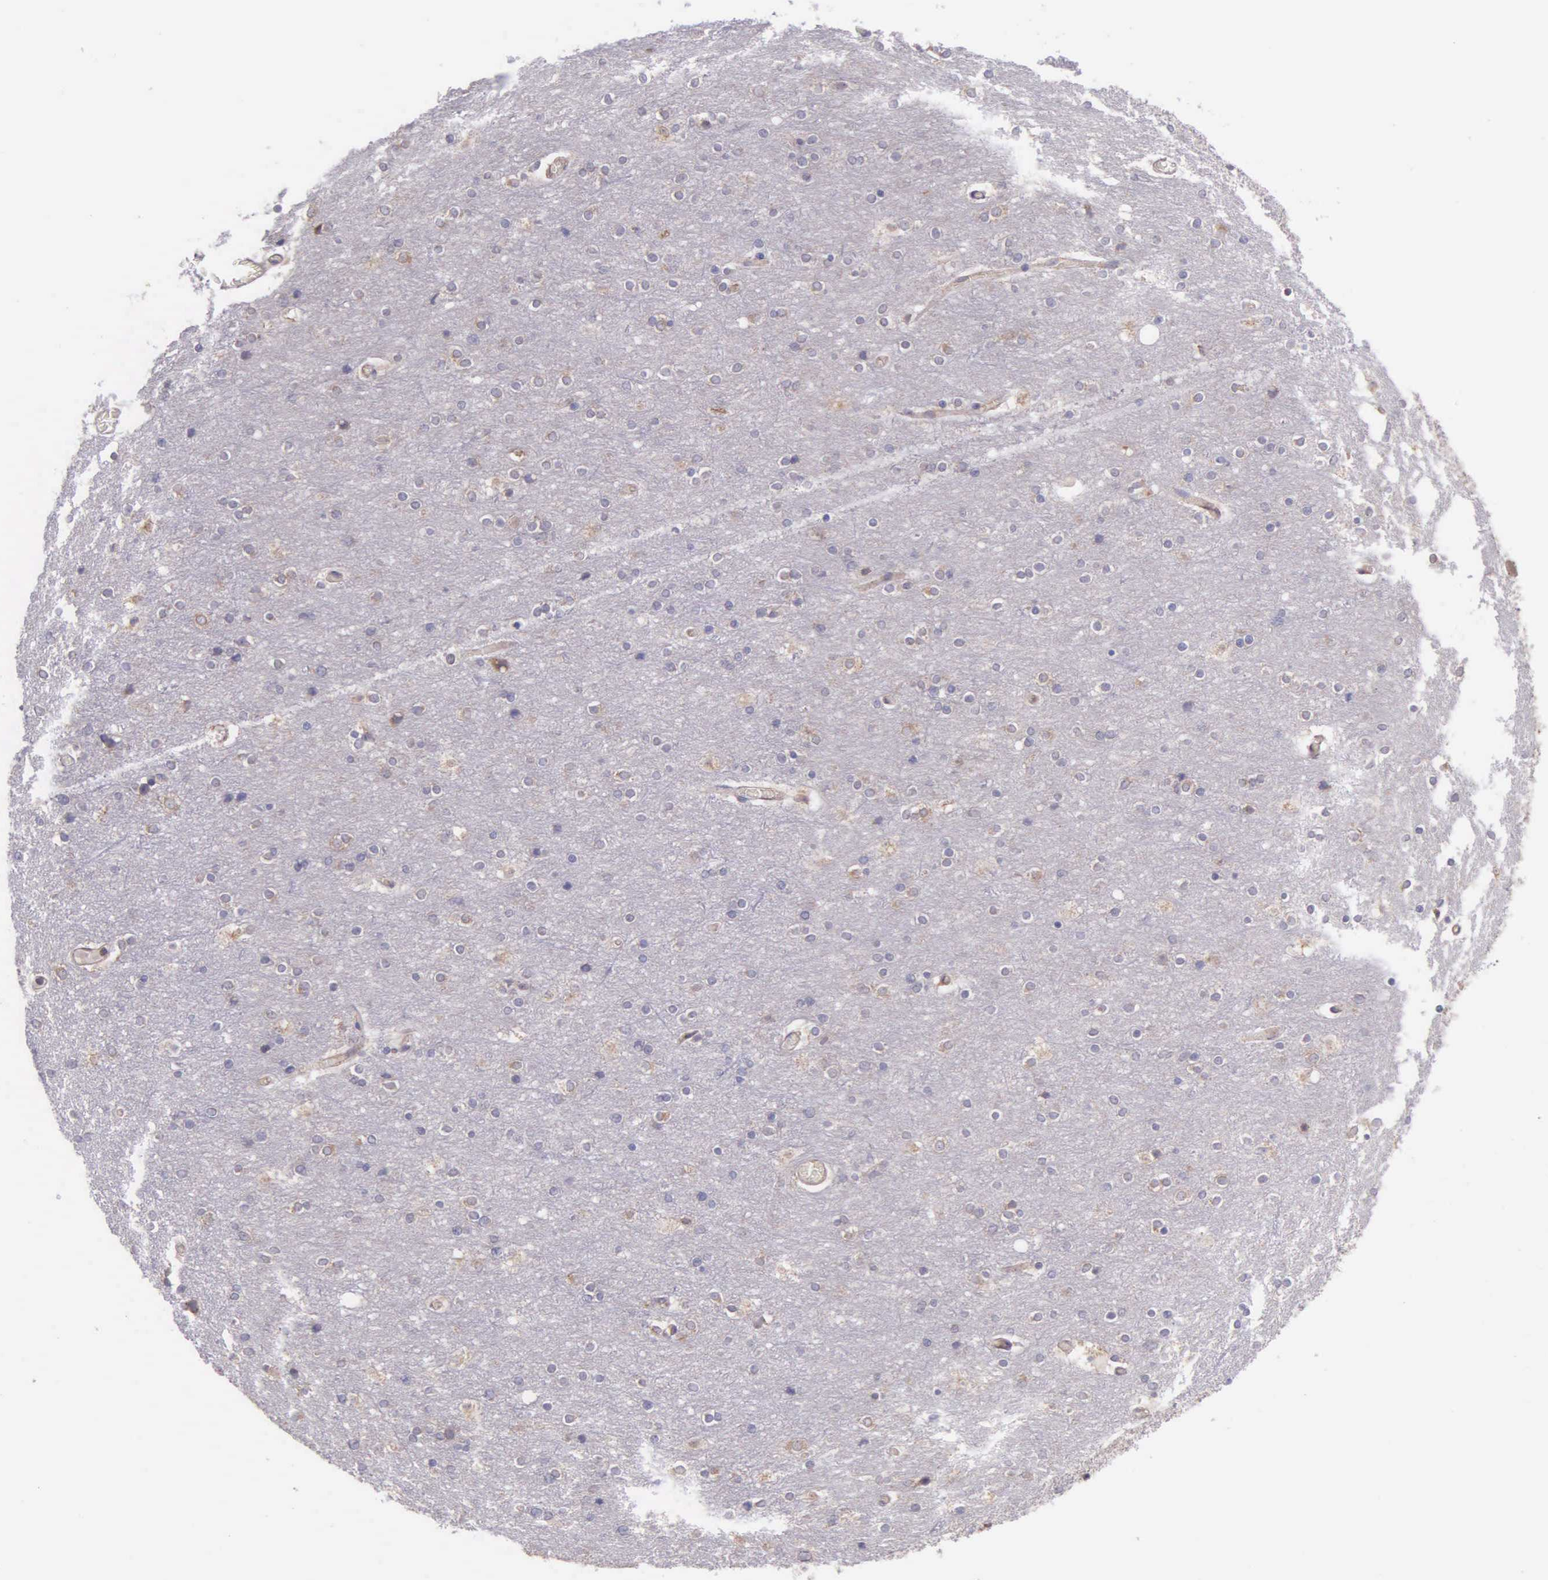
{"staining": {"intensity": "weak", "quantity": ">75%", "location": "cytoplasmic/membranous"}, "tissue": "cerebral cortex", "cell_type": "Endothelial cells", "image_type": "normal", "snomed": [{"axis": "morphology", "description": "Normal tissue, NOS"}, {"axis": "topography", "description": "Cerebral cortex"}], "caption": "Human cerebral cortex stained with a protein marker displays weak staining in endothelial cells.", "gene": "NSDHL", "patient": {"sex": "female", "age": 54}}